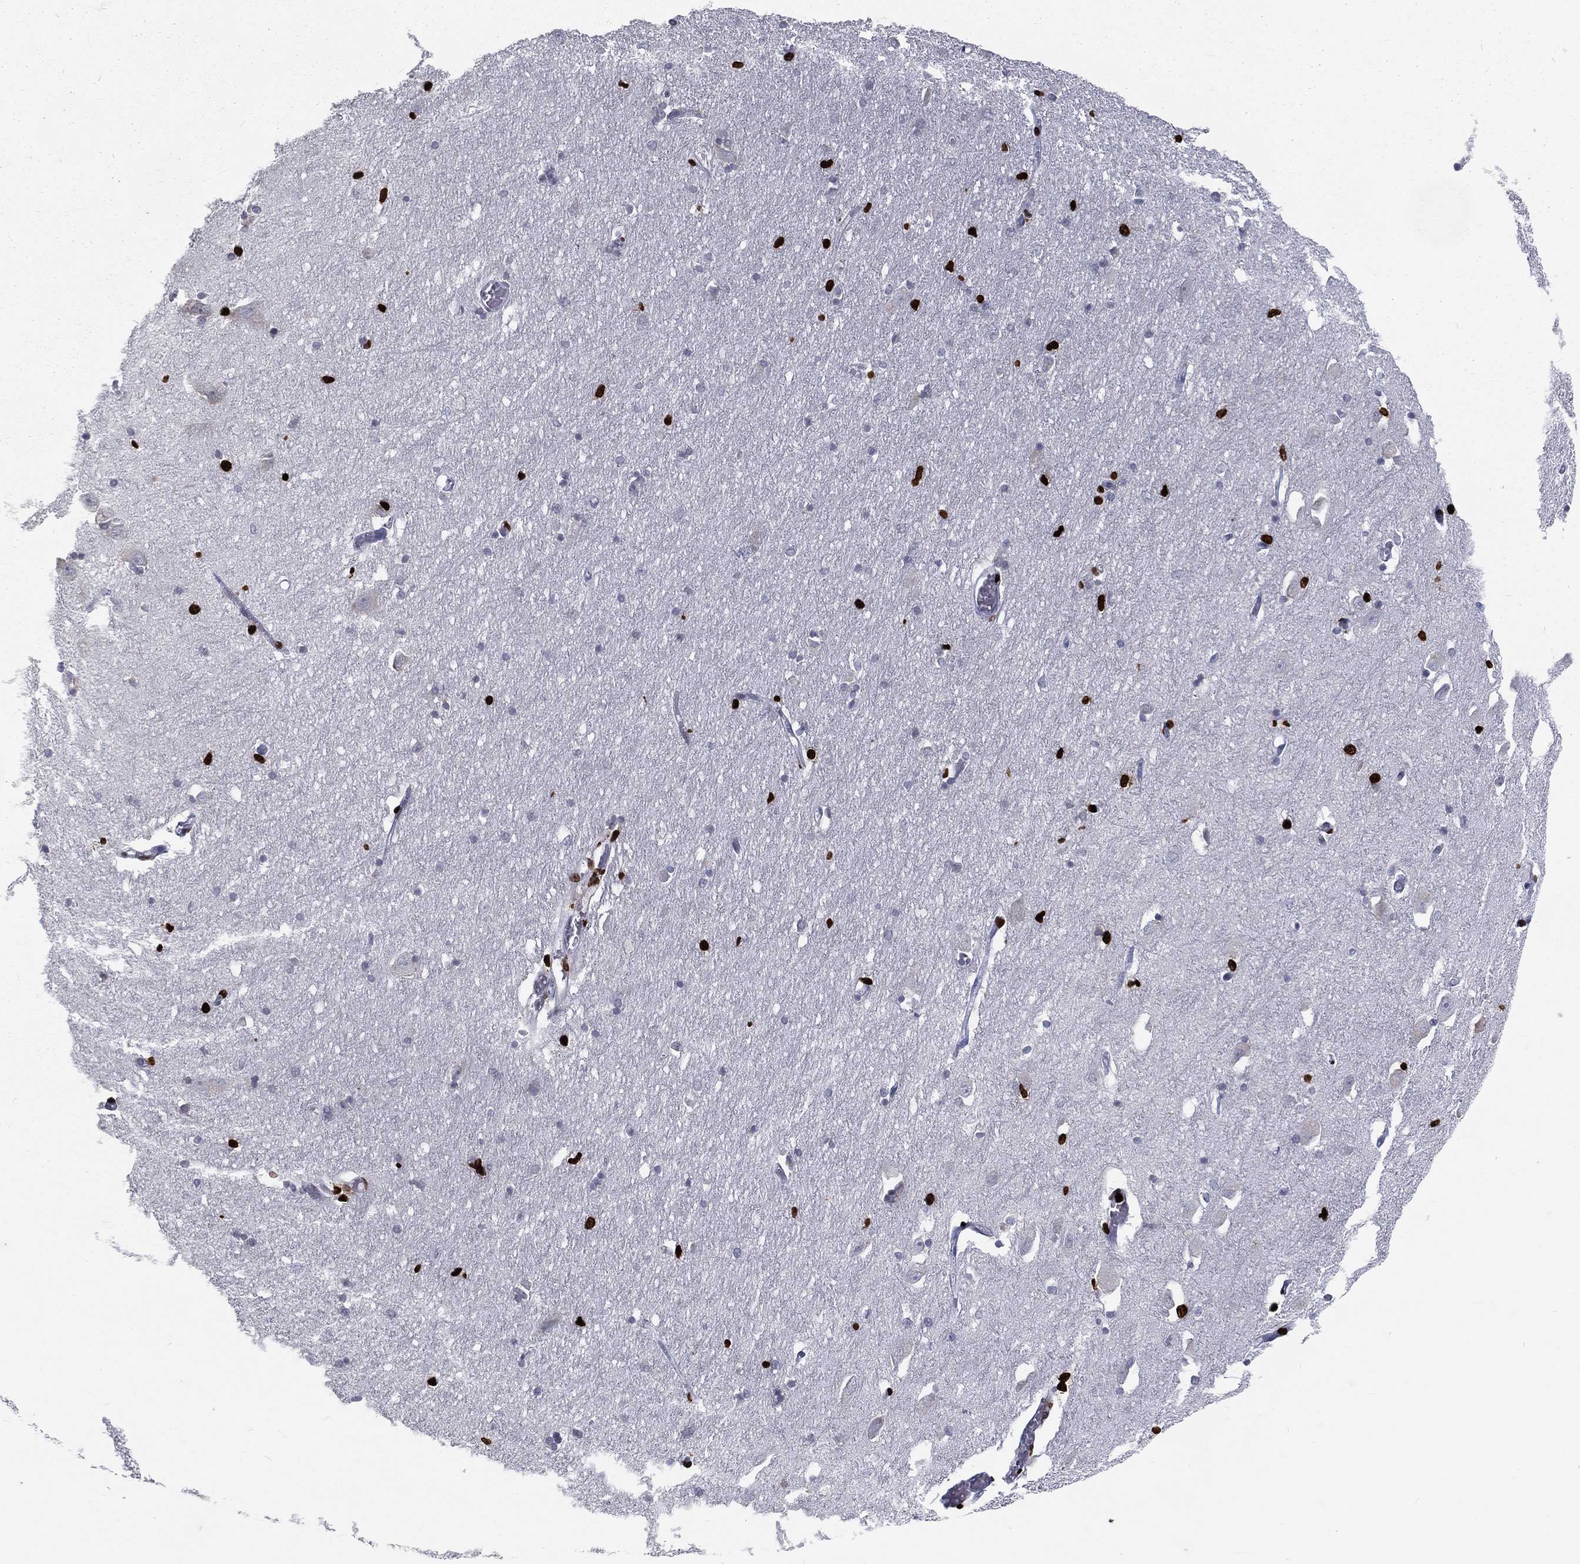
{"staining": {"intensity": "strong", "quantity": "<25%", "location": "nuclear"}, "tissue": "hippocampus", "cell_type": "Glial cells", "image_type": "normal", "snomed": [{"axis": "morphology", "description": "Normal tissue, NOS"}, {"axis": "topography", "description": "Lateral ventricle wall"}, {"axis": "topography", "description": "Hippocampus"}], "caption": "IHC (DAB (3,3'-diaminobenzidine)) staining of unremarkable hippocampus displays strong nuclear protein positivity in about <25% of glial cells.", "gene": "MNDA", "patient": {"sex": "female", "age": 63}}